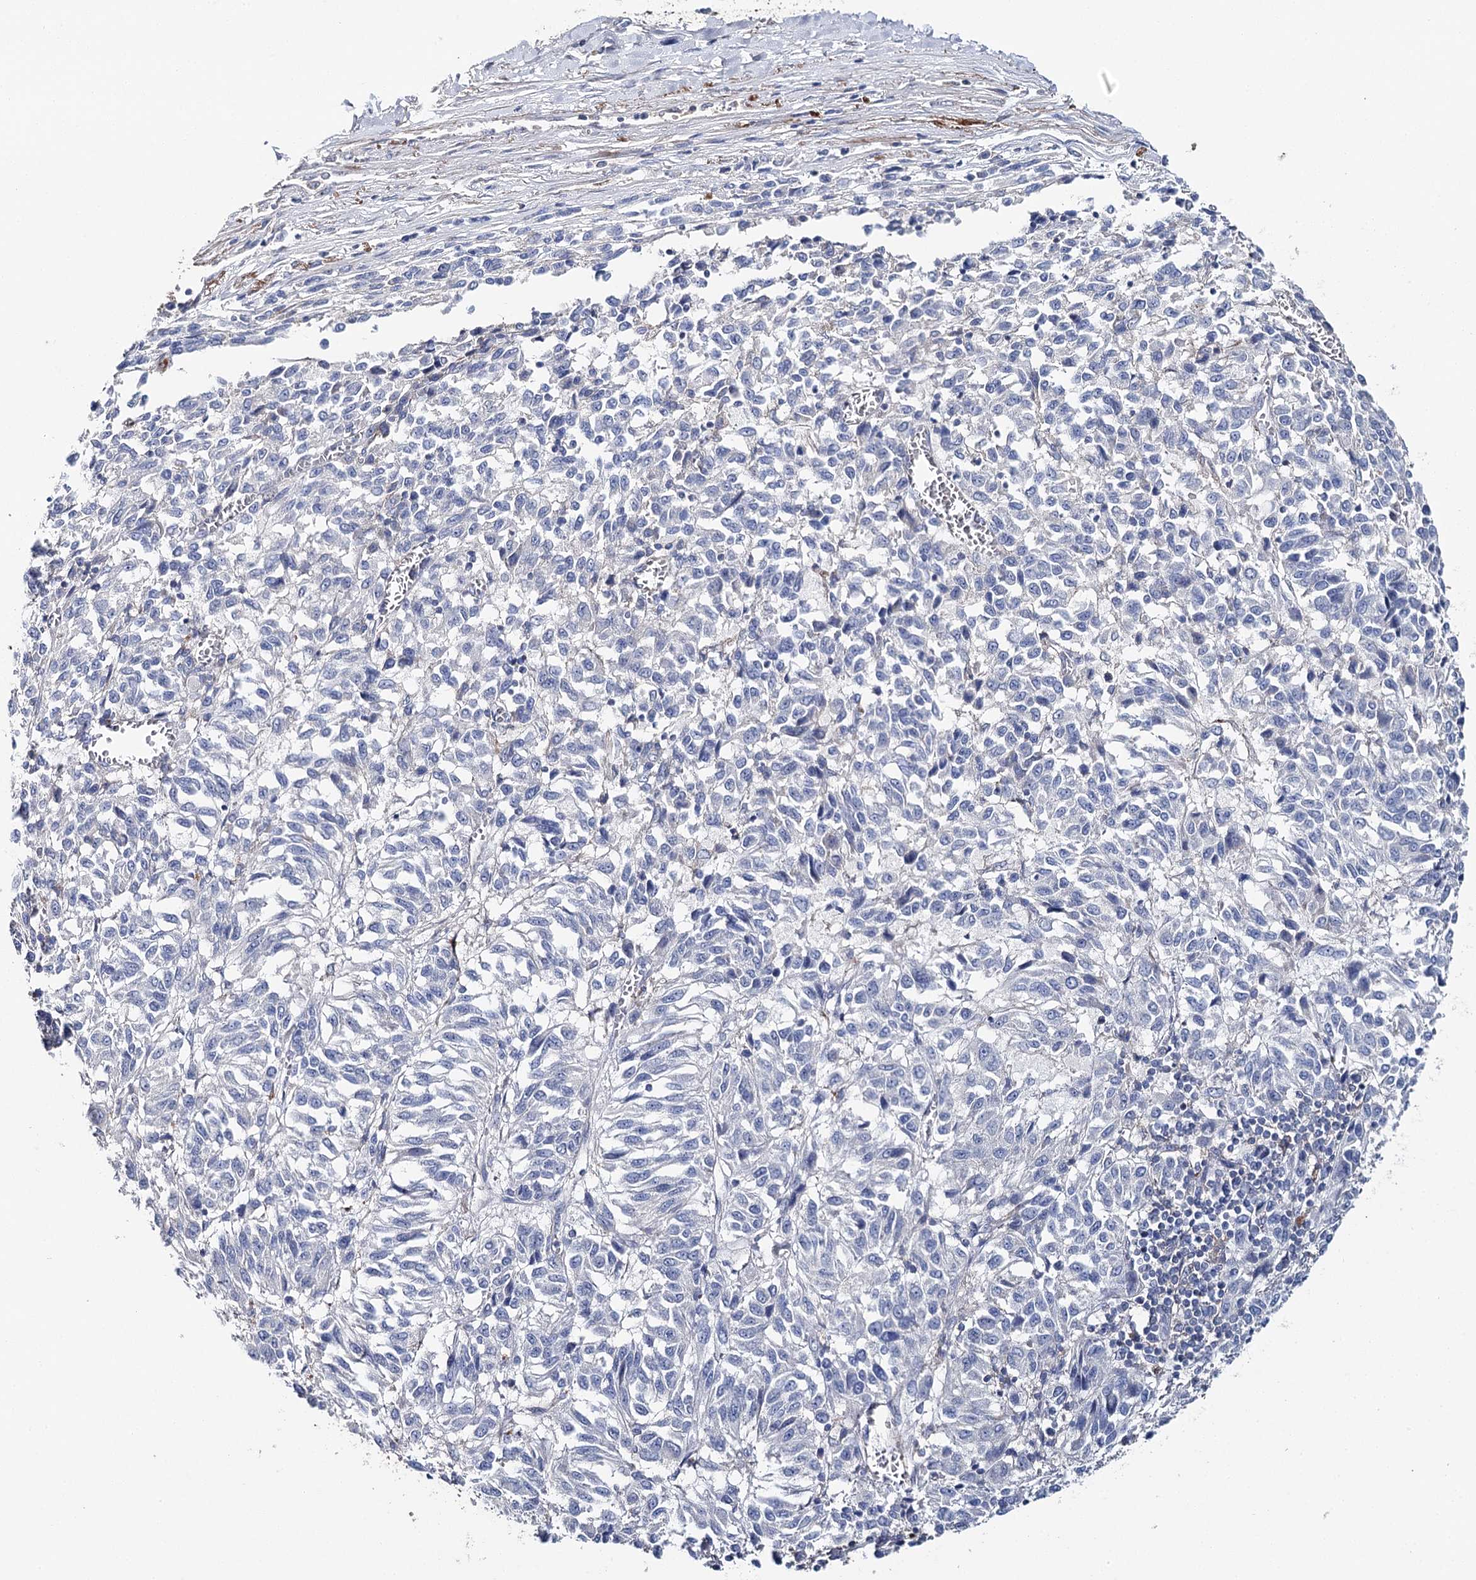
{"staining": {"intensity": "negative", "quantity": "none", "location": "none"}, "tissue": "melanoma", "cell_type": "Tumor cells", "image_type": "cancer", "snomed": [{"axis": "morphology", "description": "Malignant melanoma, Metastatic site"}, {"axis": "topography", "description": "Lung"}], "caption": "An IHC photomicrograph of malignant melanoma (metastatic site) is shown. There is no staining in tumor cells of malignant melanoma (metastatic site).", "gene": "EPYC", "patient": {"sex": "male", "age": 64}}